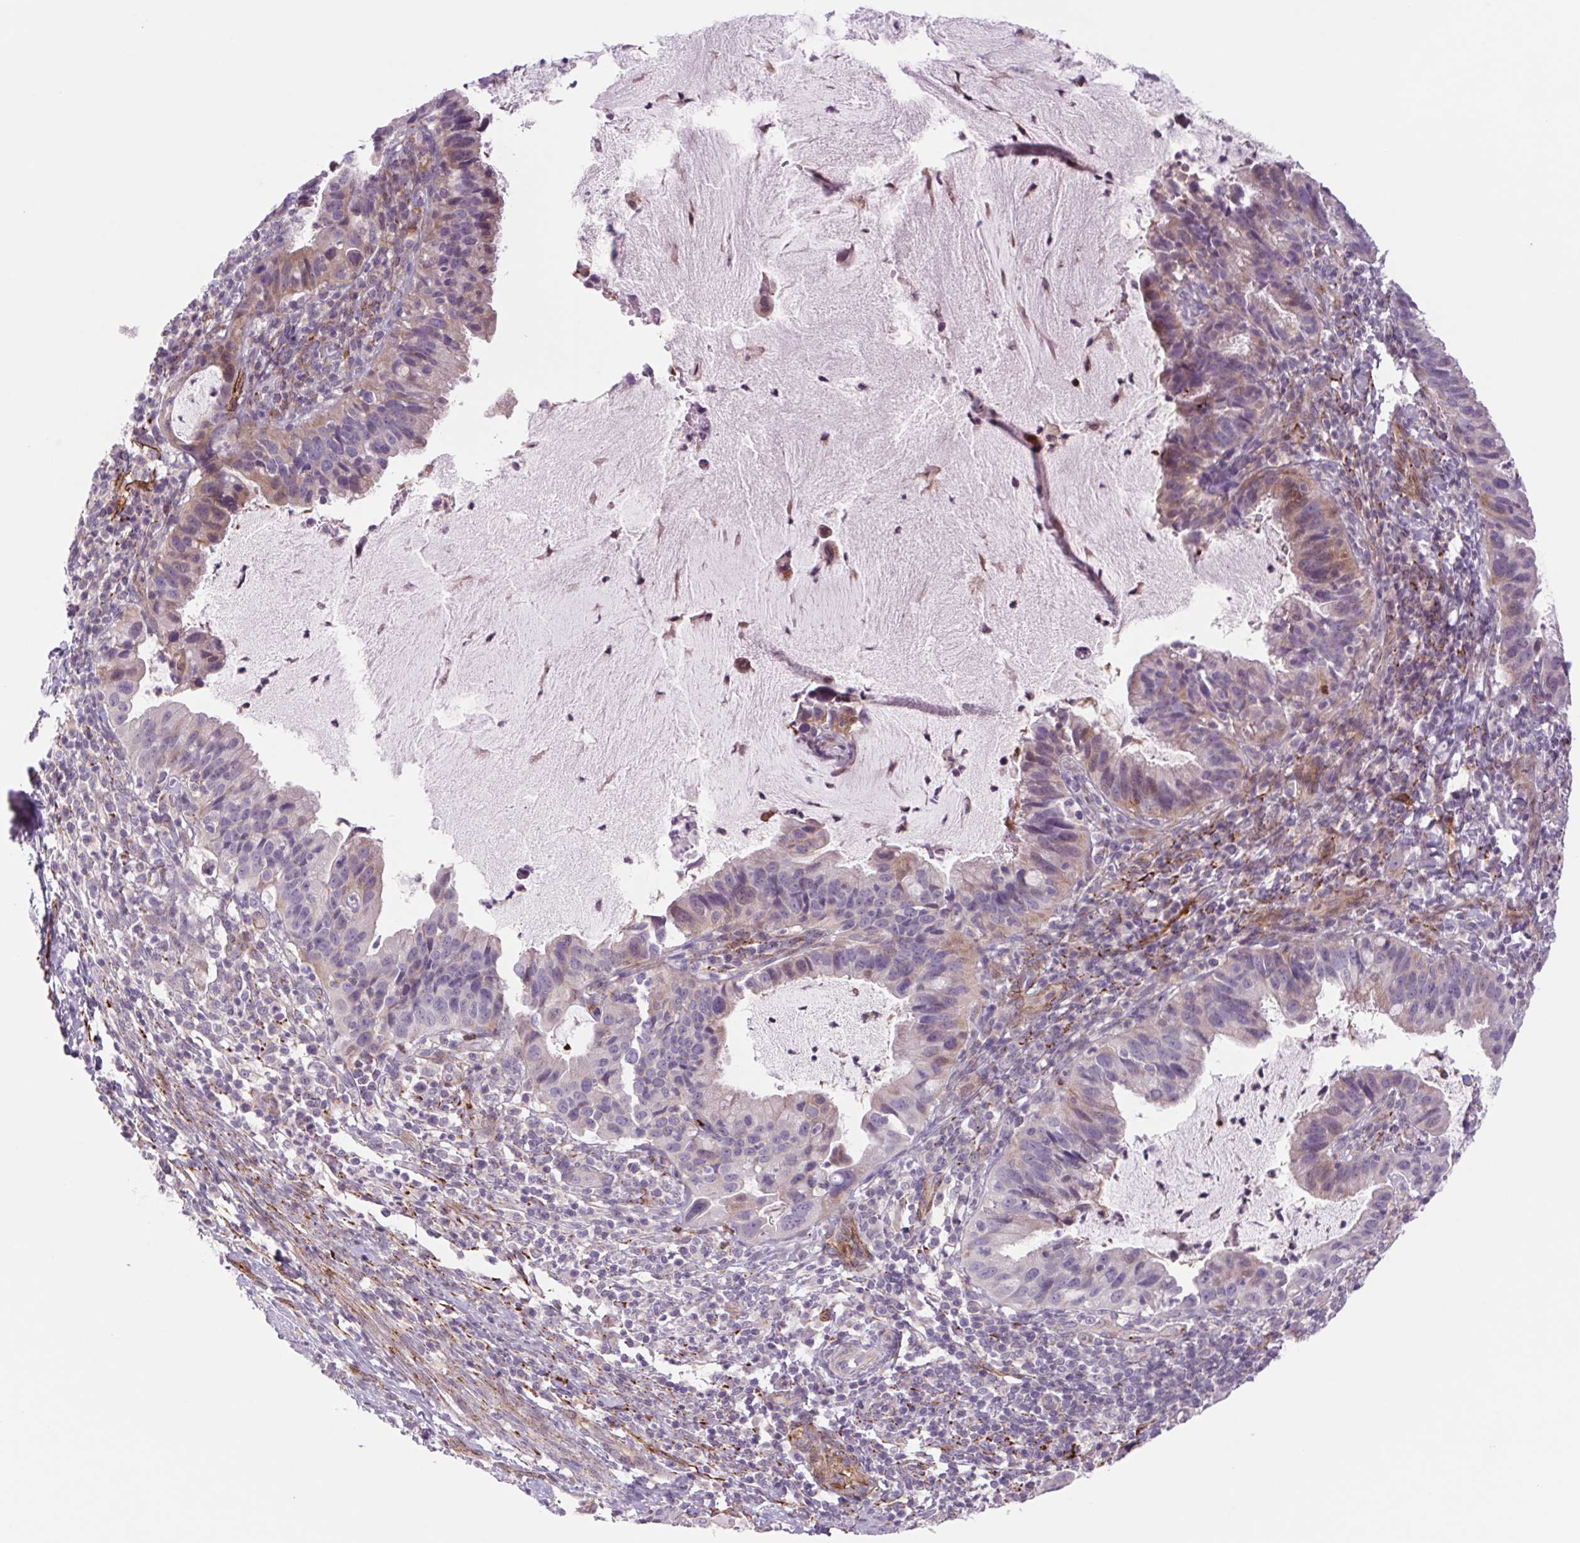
{"staining": {"intensity": "weak", "quantity": "<25%", "location": "cytoplasmic/membranous"}, "tissue": "cervical cancer", "cell_type": "Tumor cells", "image_type": "cancer", "snomed": [{"axis": "morphology", "description": "Adenocarcinoma, NOS"}, {"axis": "topography", "description": "Cervix"}], "caption": "A photomicrograph of adenocarcinoma (cervical) stained for a protein reveals no brown staining in tumor cells.", "gene": "MS4A13", "patient": {"sex": "female", "age": 34}}